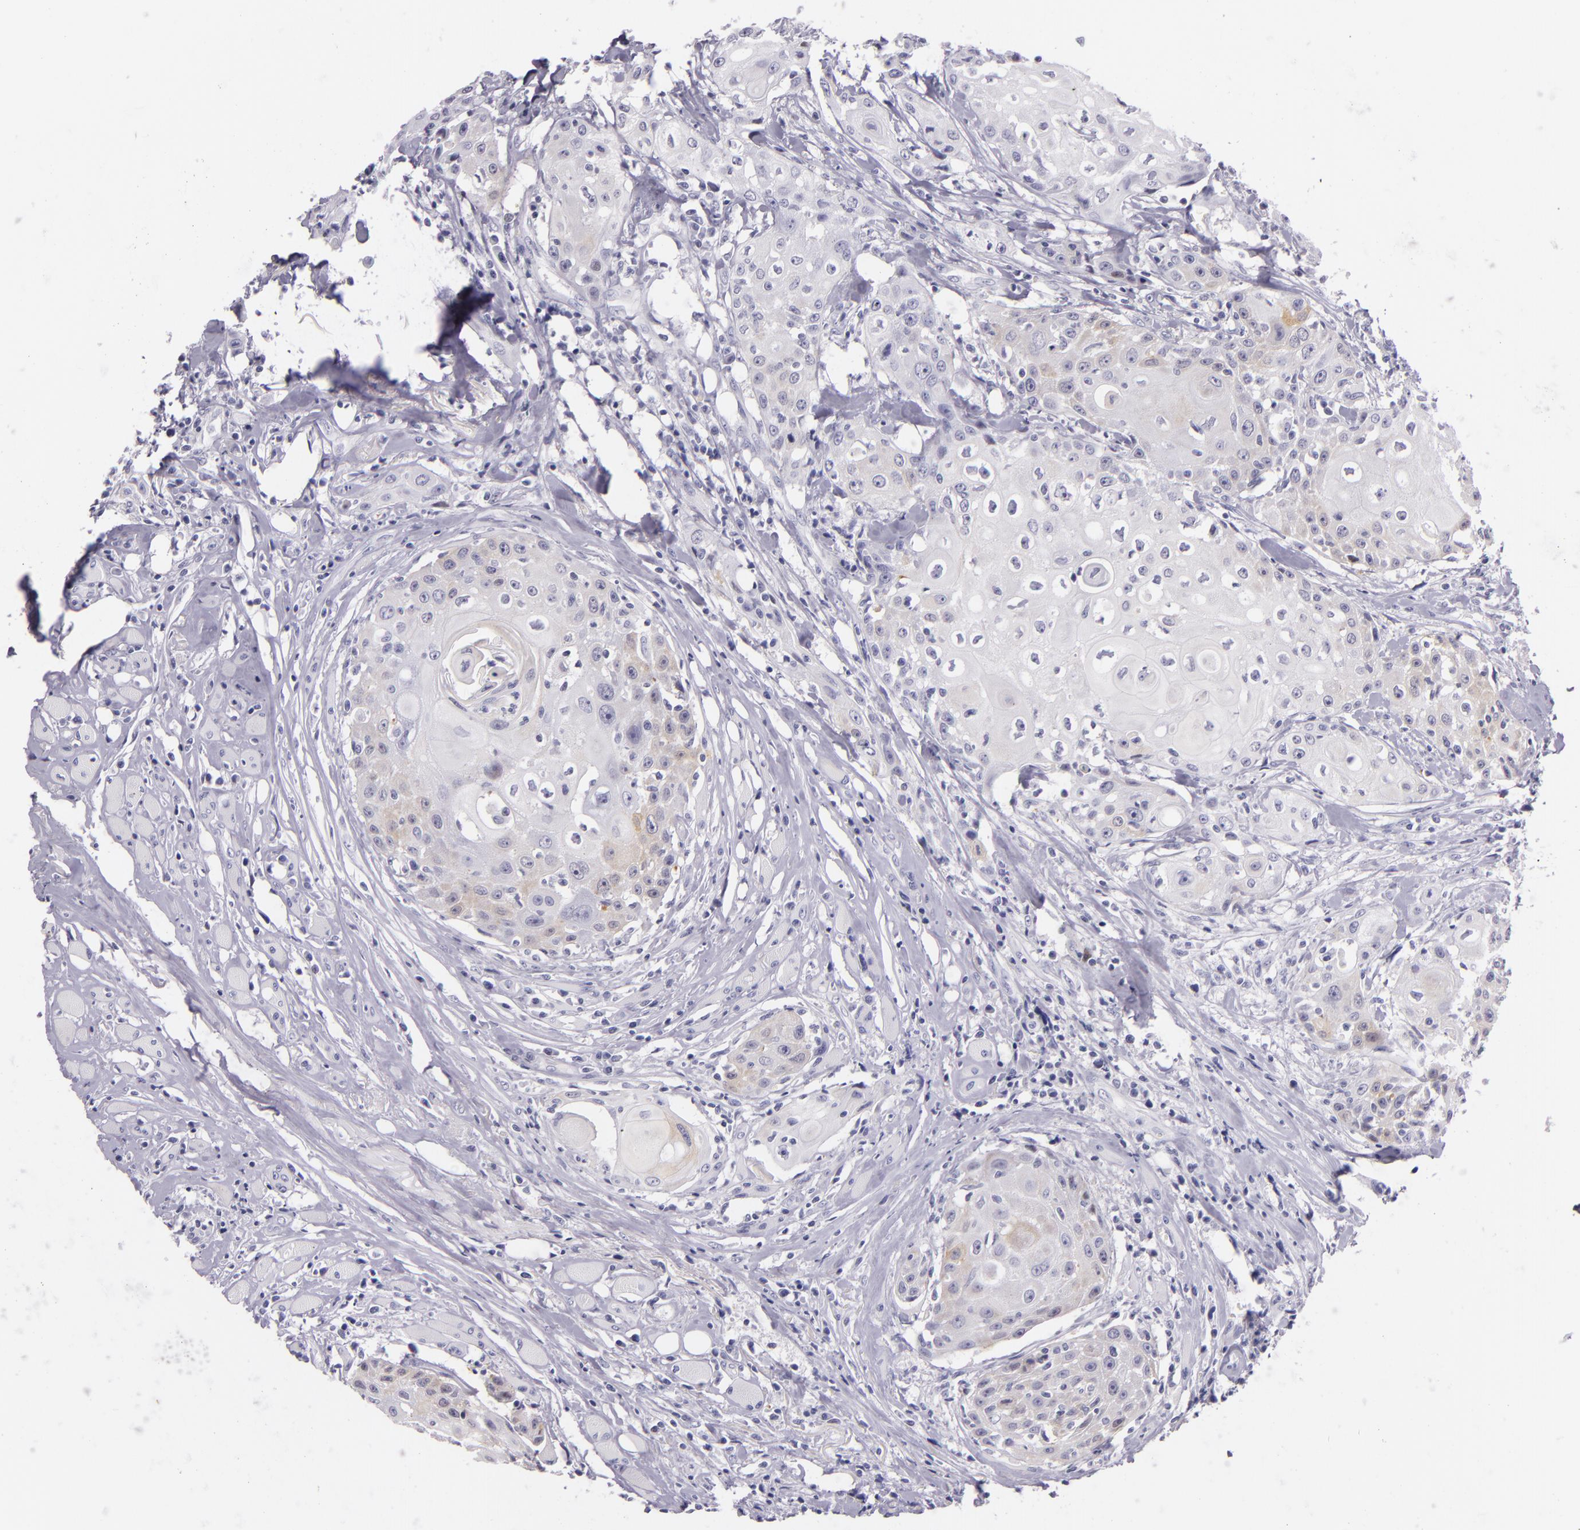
{"staining": {"intensity": "weak", "quantity": "<25%", "location": "cytoplasmic/membranous"}, "tissue": "head and neck cancer", "cell_type": "Tumor cells", "image_type": "cancer", "snomed": [{"axis": "morphology", "description": "Squamous cell carcinoma, NOS"}, {"axis": "topography", "description": "Oral tissue"}, {"axis": "topography", "description": "Head-Neck"}], "caption": "A histopathology image of human squamous cell carcinoma (head and neck) is negative for staining in tumor cells. The staining was performed using DAB to visualize the protein expression in brown, while the nuclei were stained in blue with hematoxylin (Magnification: 20x).", "gene": "HSP90AA1", "patient": {"sex": "female", "age": 82}}